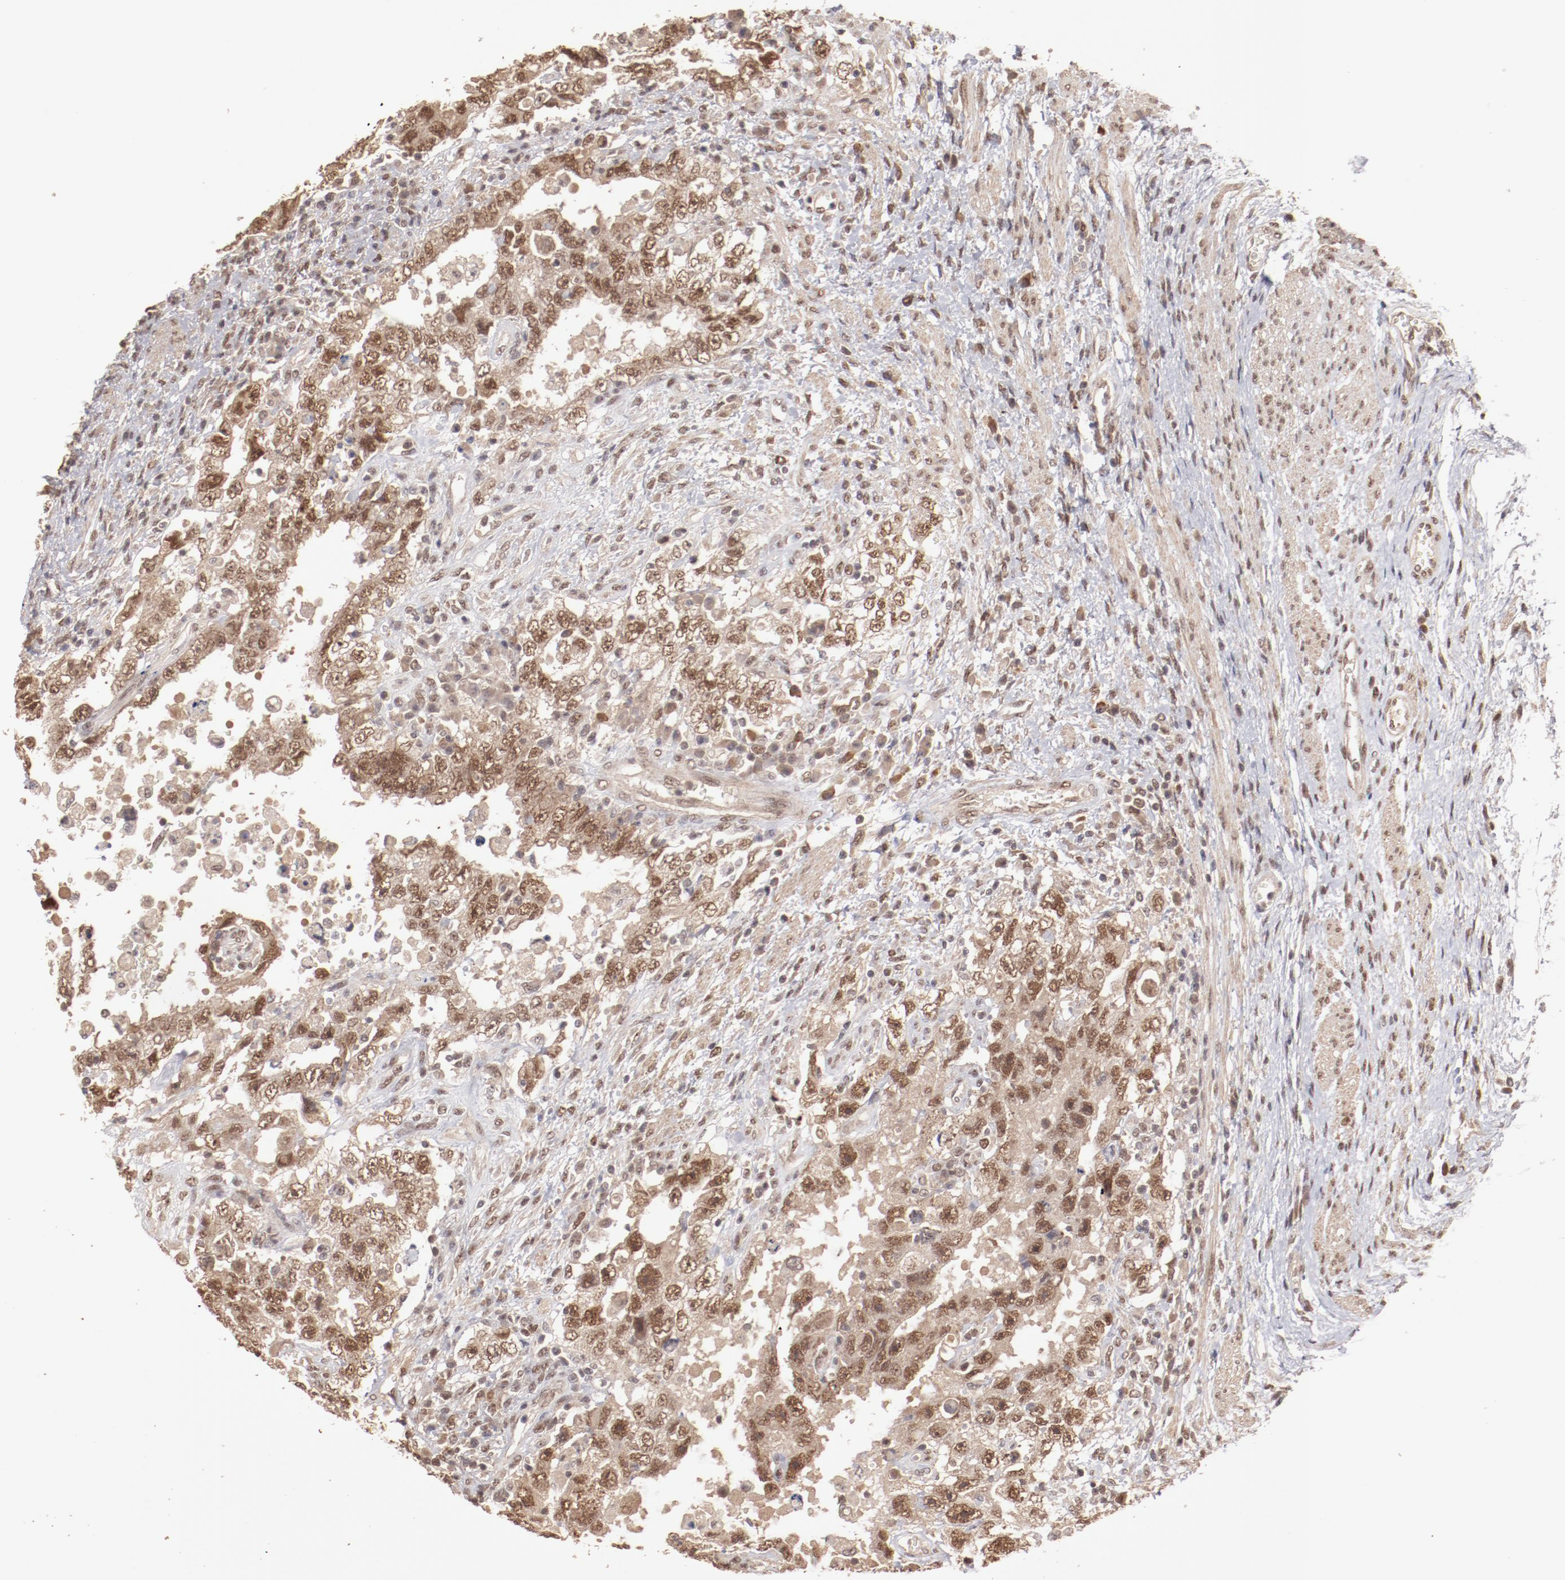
{"staining": {"intensity": "moderate", "quantity": ">75%", "location": "cytoplasmic/membranous,nuclear"}, "tissue": "testis cancer", "cell_type": "Tumor cells", "image_type": "cancer", "snomed": [{"axis": "morphology", "description": "Carcinoma, Embryonal, NOS"}, {"axis": "topography", "description": "Testis"}], "caption": "Immunohistochemistry (IHC) (DAB (3,3'-diaminobenzidine)) staining of testis cancer (embryonal carcinoma) demonstrates moderate cytoplasmic/membranous and nuclear protein expression in approximately >75% of tumor cells.", "gene": "CLOCK", "patient": {"sex": "male", "age": 26}}